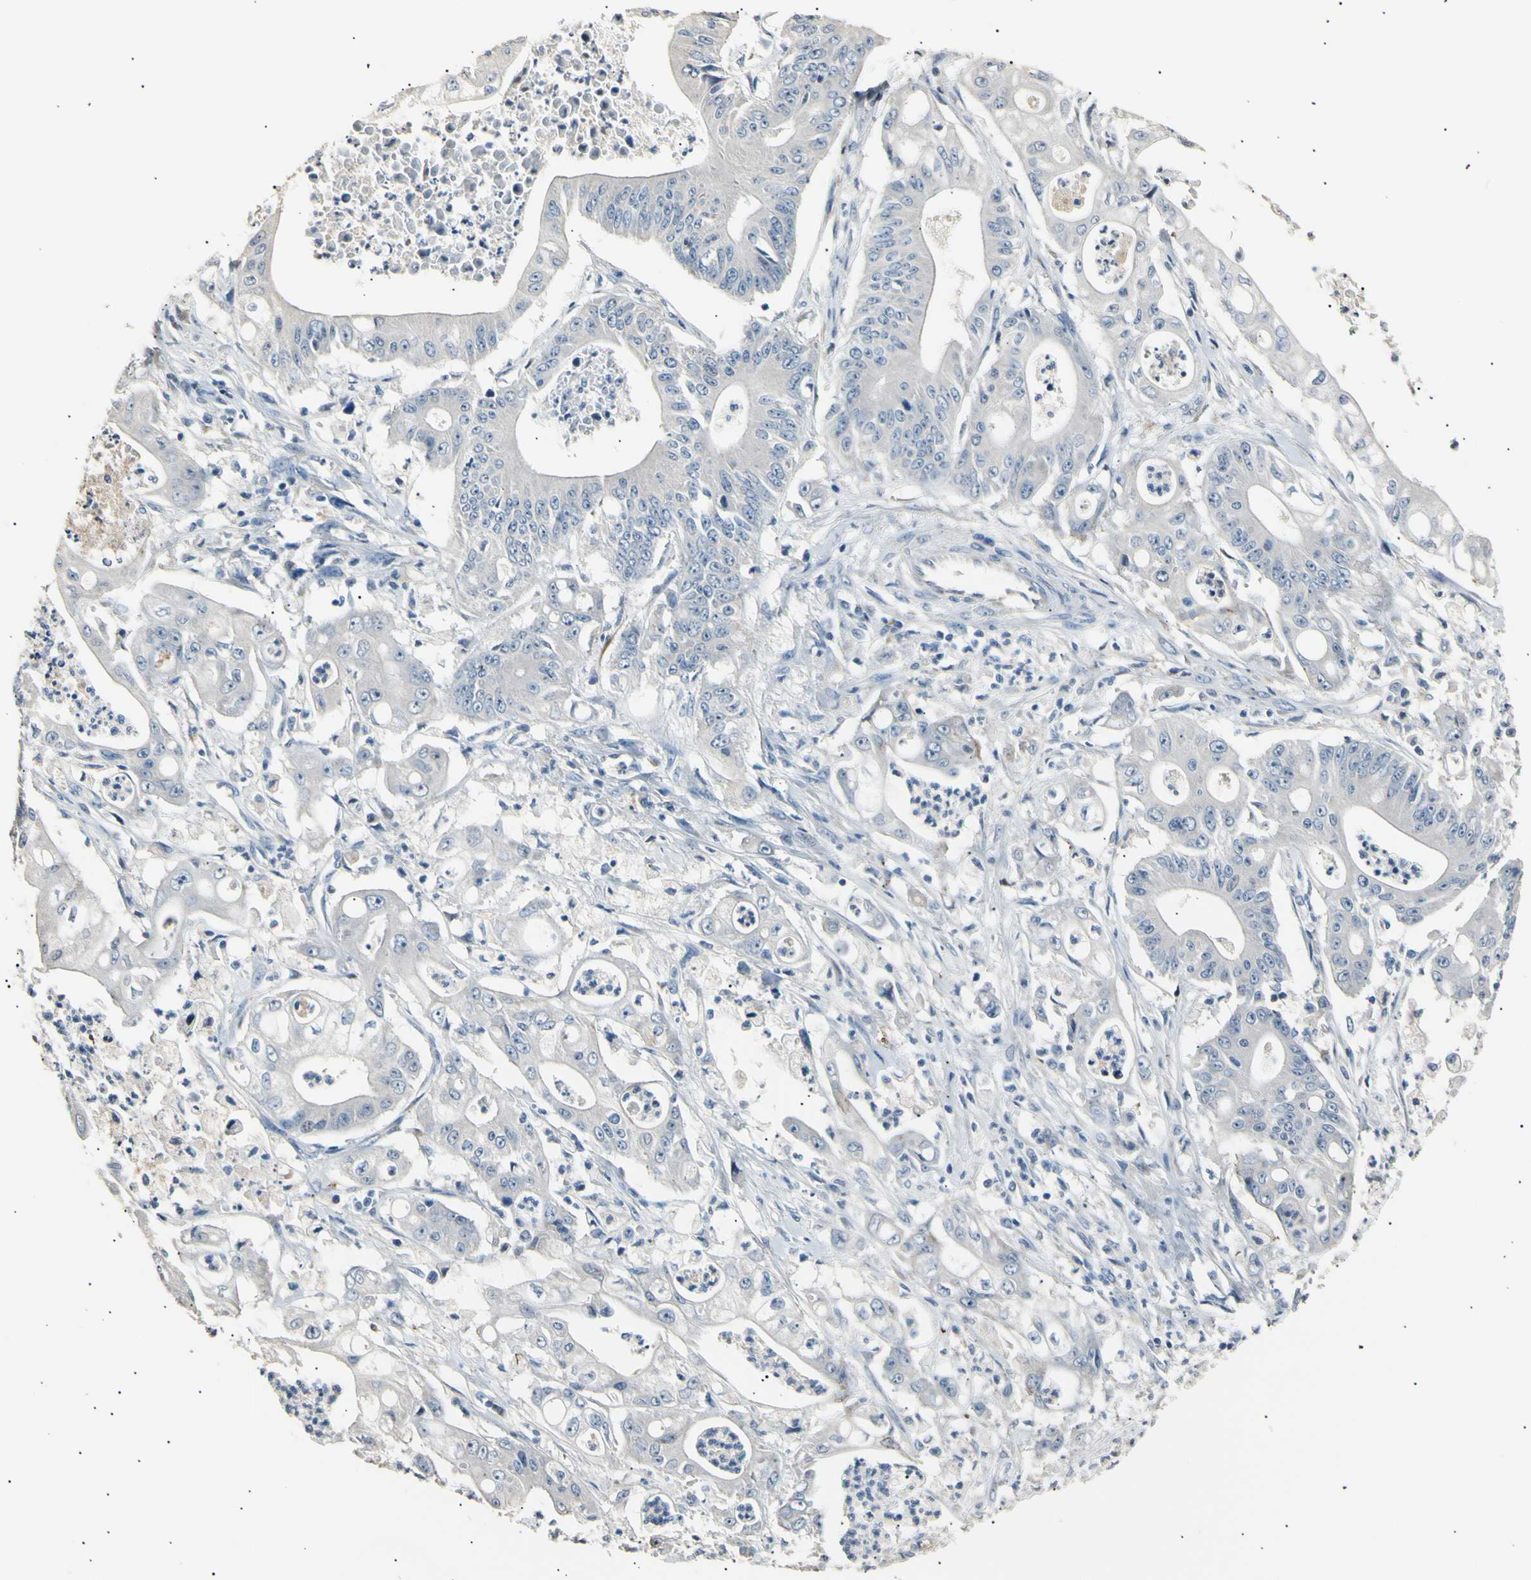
{"staining": {"intensity": "negative", "quantity": "none", "location": "none"}, "tissue": "pancreatic cancer", "cell_type": "Tumor cells", "image_type": "cancer", "snomed": [{"axis": "morphology", "description": "Normal tissue, NOS"}, {"axis": "topography", "description": "Lymph node"}], "caption": "Immunohistochemical staining of human pancreatic cancer displays no significant staining in tumor cells.", "gene": "LDLR", "patient": {"sex": "male", "age": 62}}